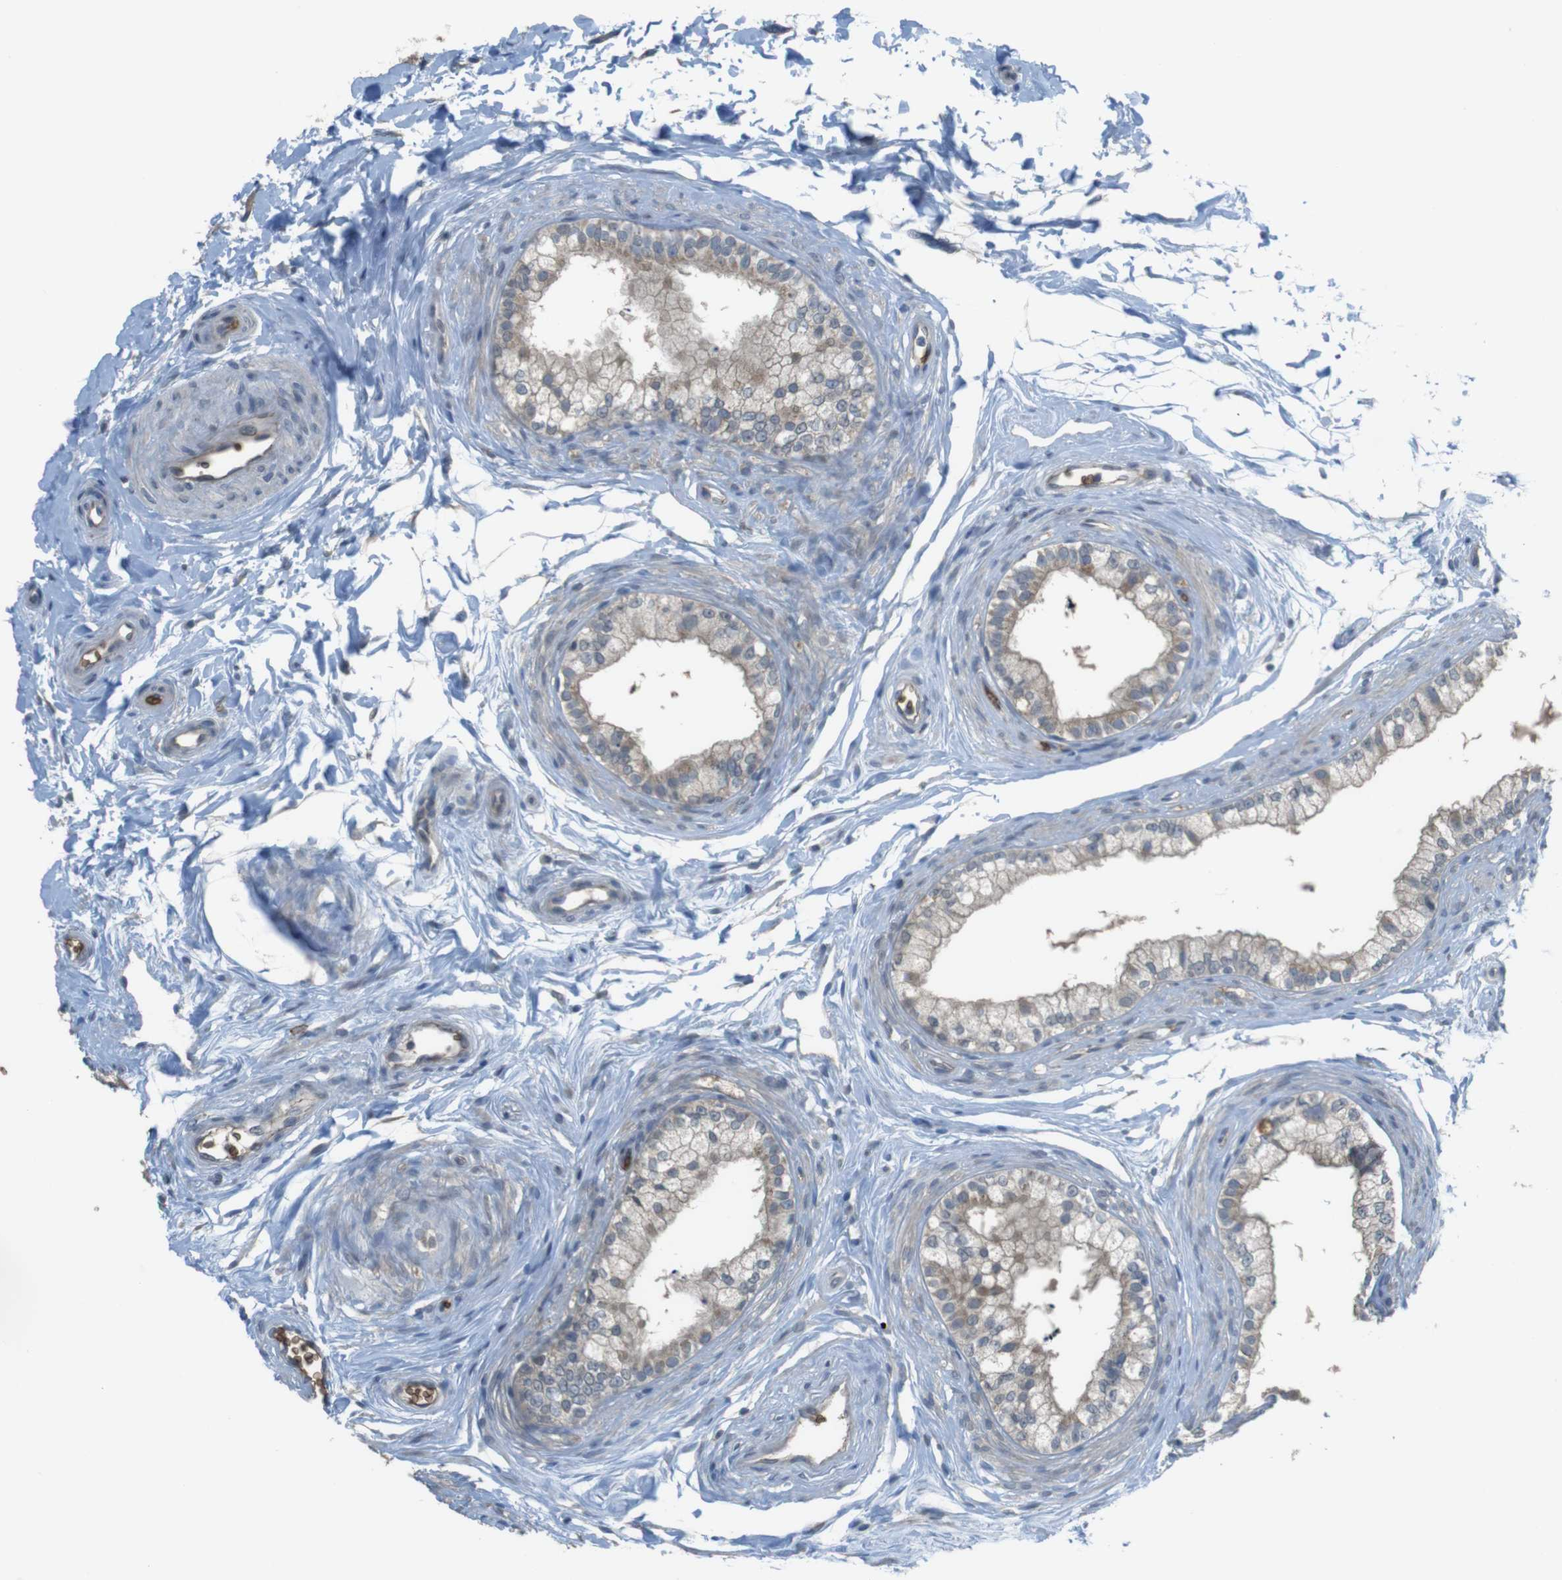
{"staining": {"intensity": "weak", "quantity": "25%-75%", "location": "cytoplasmic/membranous"}, "tissue": "epididymis", "cell_type": "Glandular cells", "image_type": "normal", "snomed": [{"axis": "morphology", "description": "Normal tissue, NOS"}, {"axis": "topography", "description": "Epididymis"}], "caption": "Epididymis stained for a protein reveals weak cytoplasmic/membranous positivity in glandular cells. The staining is performed using DAB (3,3'-diaminobenzidine) brown chromogen to label protein expression. The nuclei are counter-stained blue using hematoxylin.", "gene": "GYPA", "patient": {"sex": "male", "age": 56}}